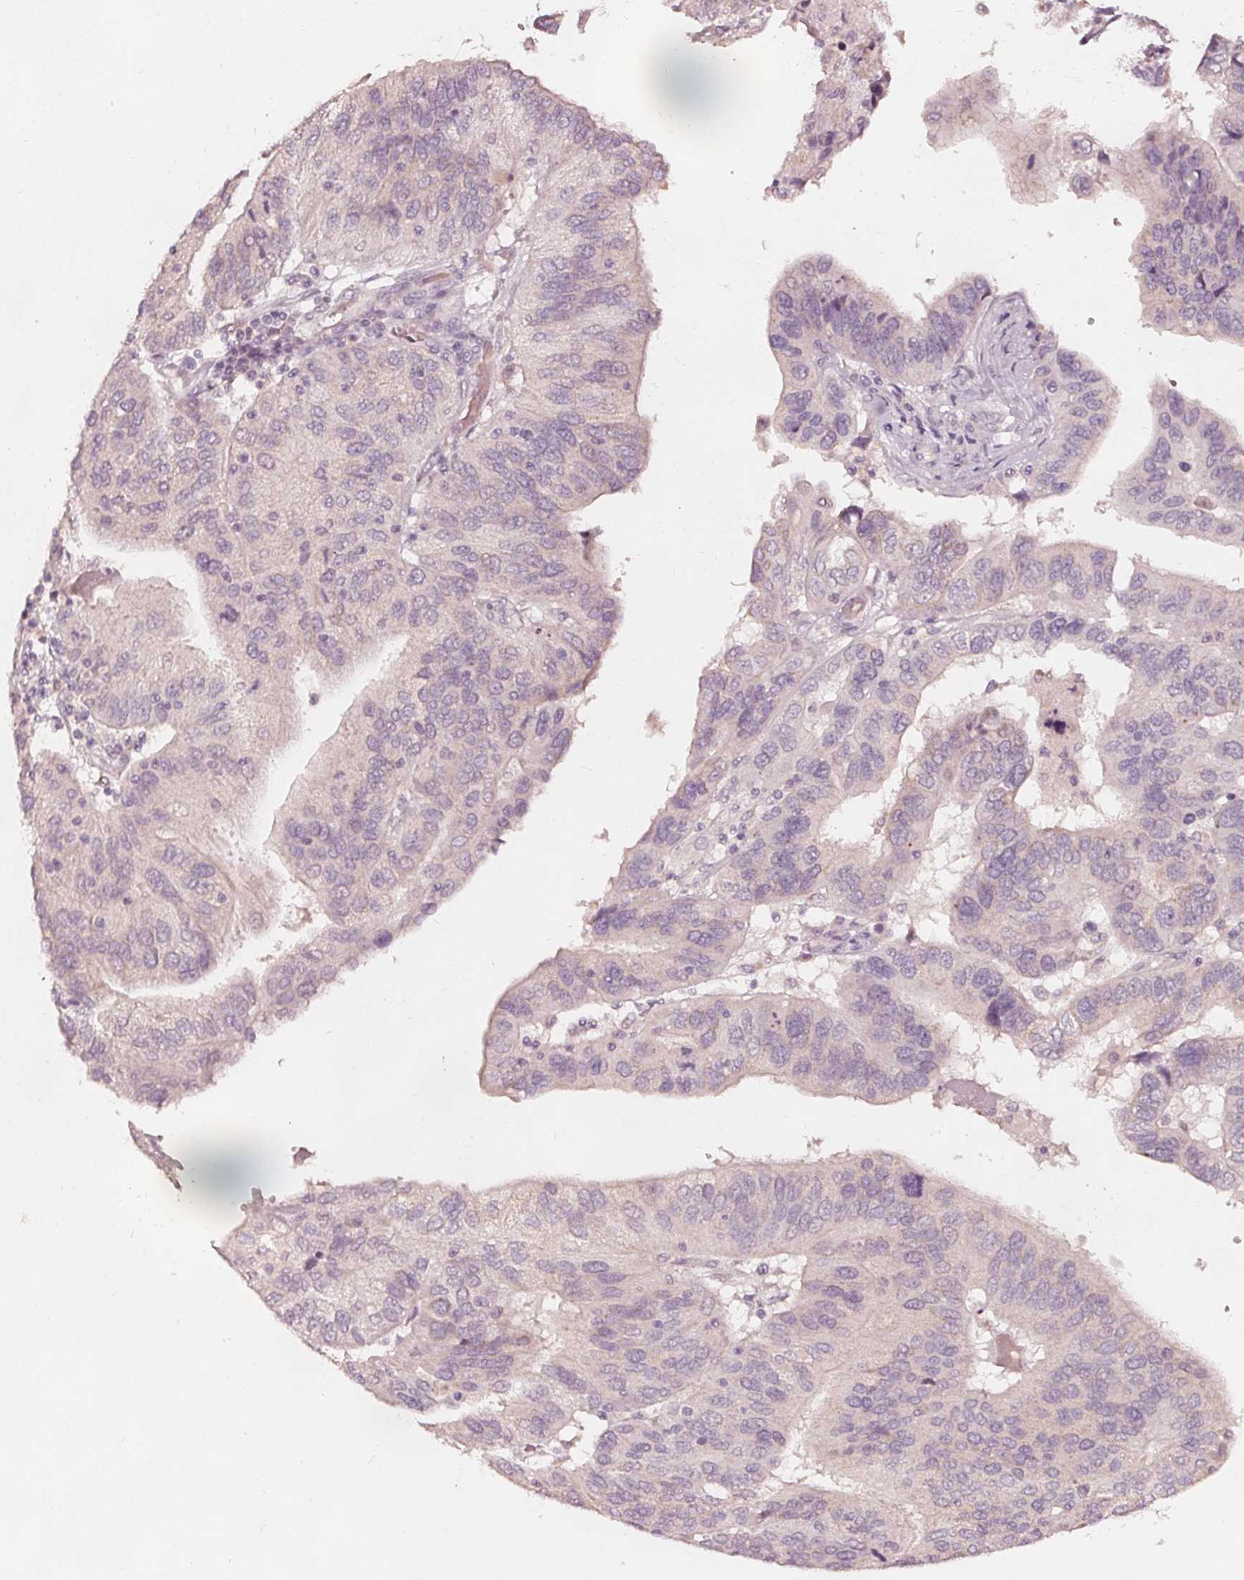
{"staining": {"intensity": "negative", "quantity": "none", "location": "none"}, "tissue": "ovarian cancer", "cell_type": "Tumor cells", "image_type": "cancer", "snomed": [{"axis": "morphology", "description": "Cystadenocarcinoma, serous, NOS"}, {"axis": "topography", "description": "Ovary"}], "caption": "There is no significant positivity in tumor cells of ovarian serous cystadenocarcinoma.", "gene": "NPC1L1", "patient": {"sex": "female", "age": 79}}